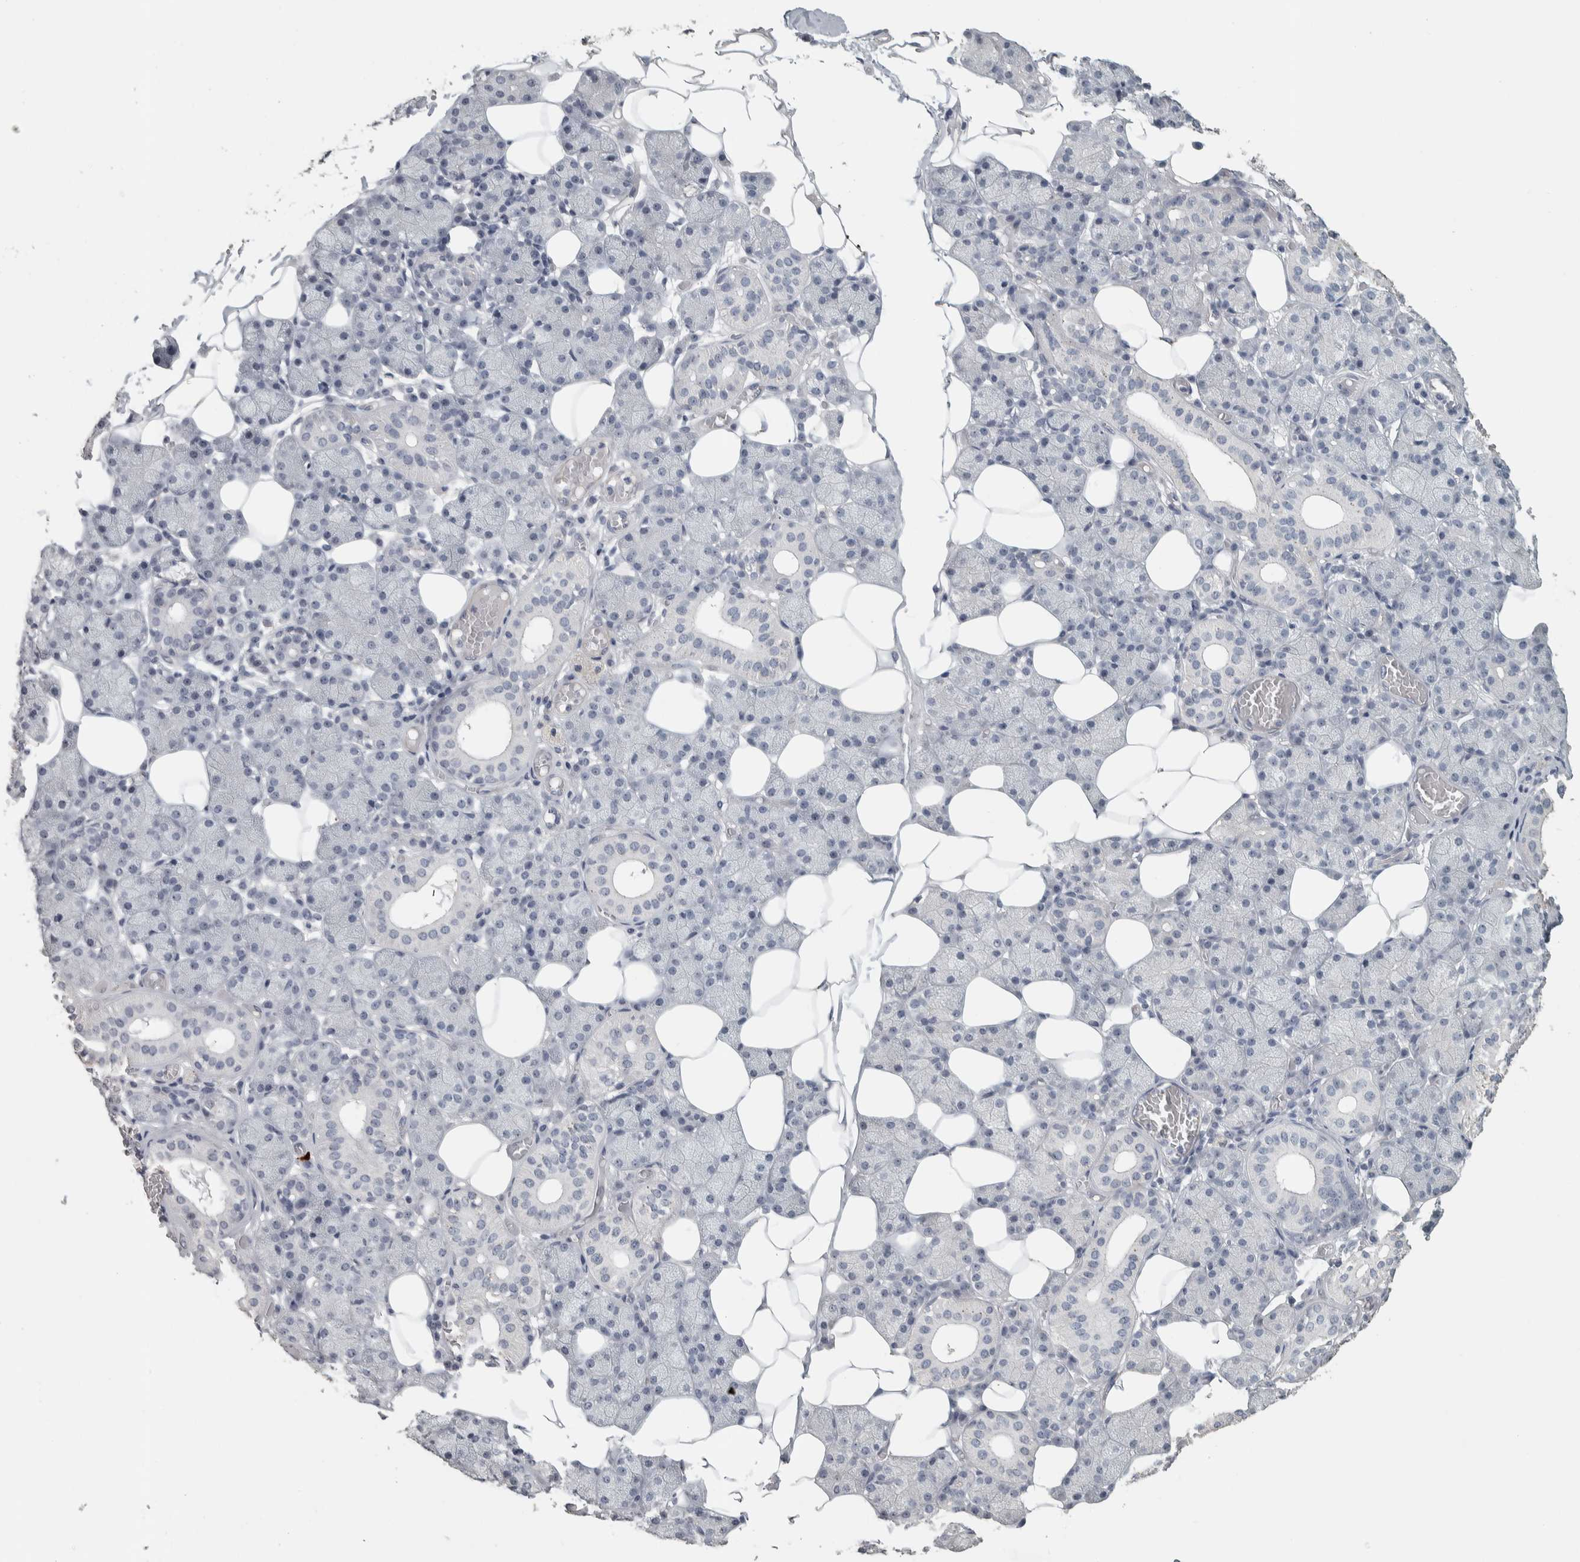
{"staining": {"intensity": "negative", "quantity": "none", "location": "none"}, "tissue": "salivary gland", "cell_type": "Glandular cells", "image_type": "normal", "snomed": [{"axis": "morphology", "description": "Normal tissue, NOS"}, {"axis": "topography", "description": "Salivary gland"}], "caption": "Immunohistochemical staining of benign salivary gland demonstrates no significant positivity in glandular cells. (DAB immunohistochemistry visualized using brightfield microscopy, high magnification).", "gene": "DCAF10", "patient": {"sex": "female", "age": 33}}